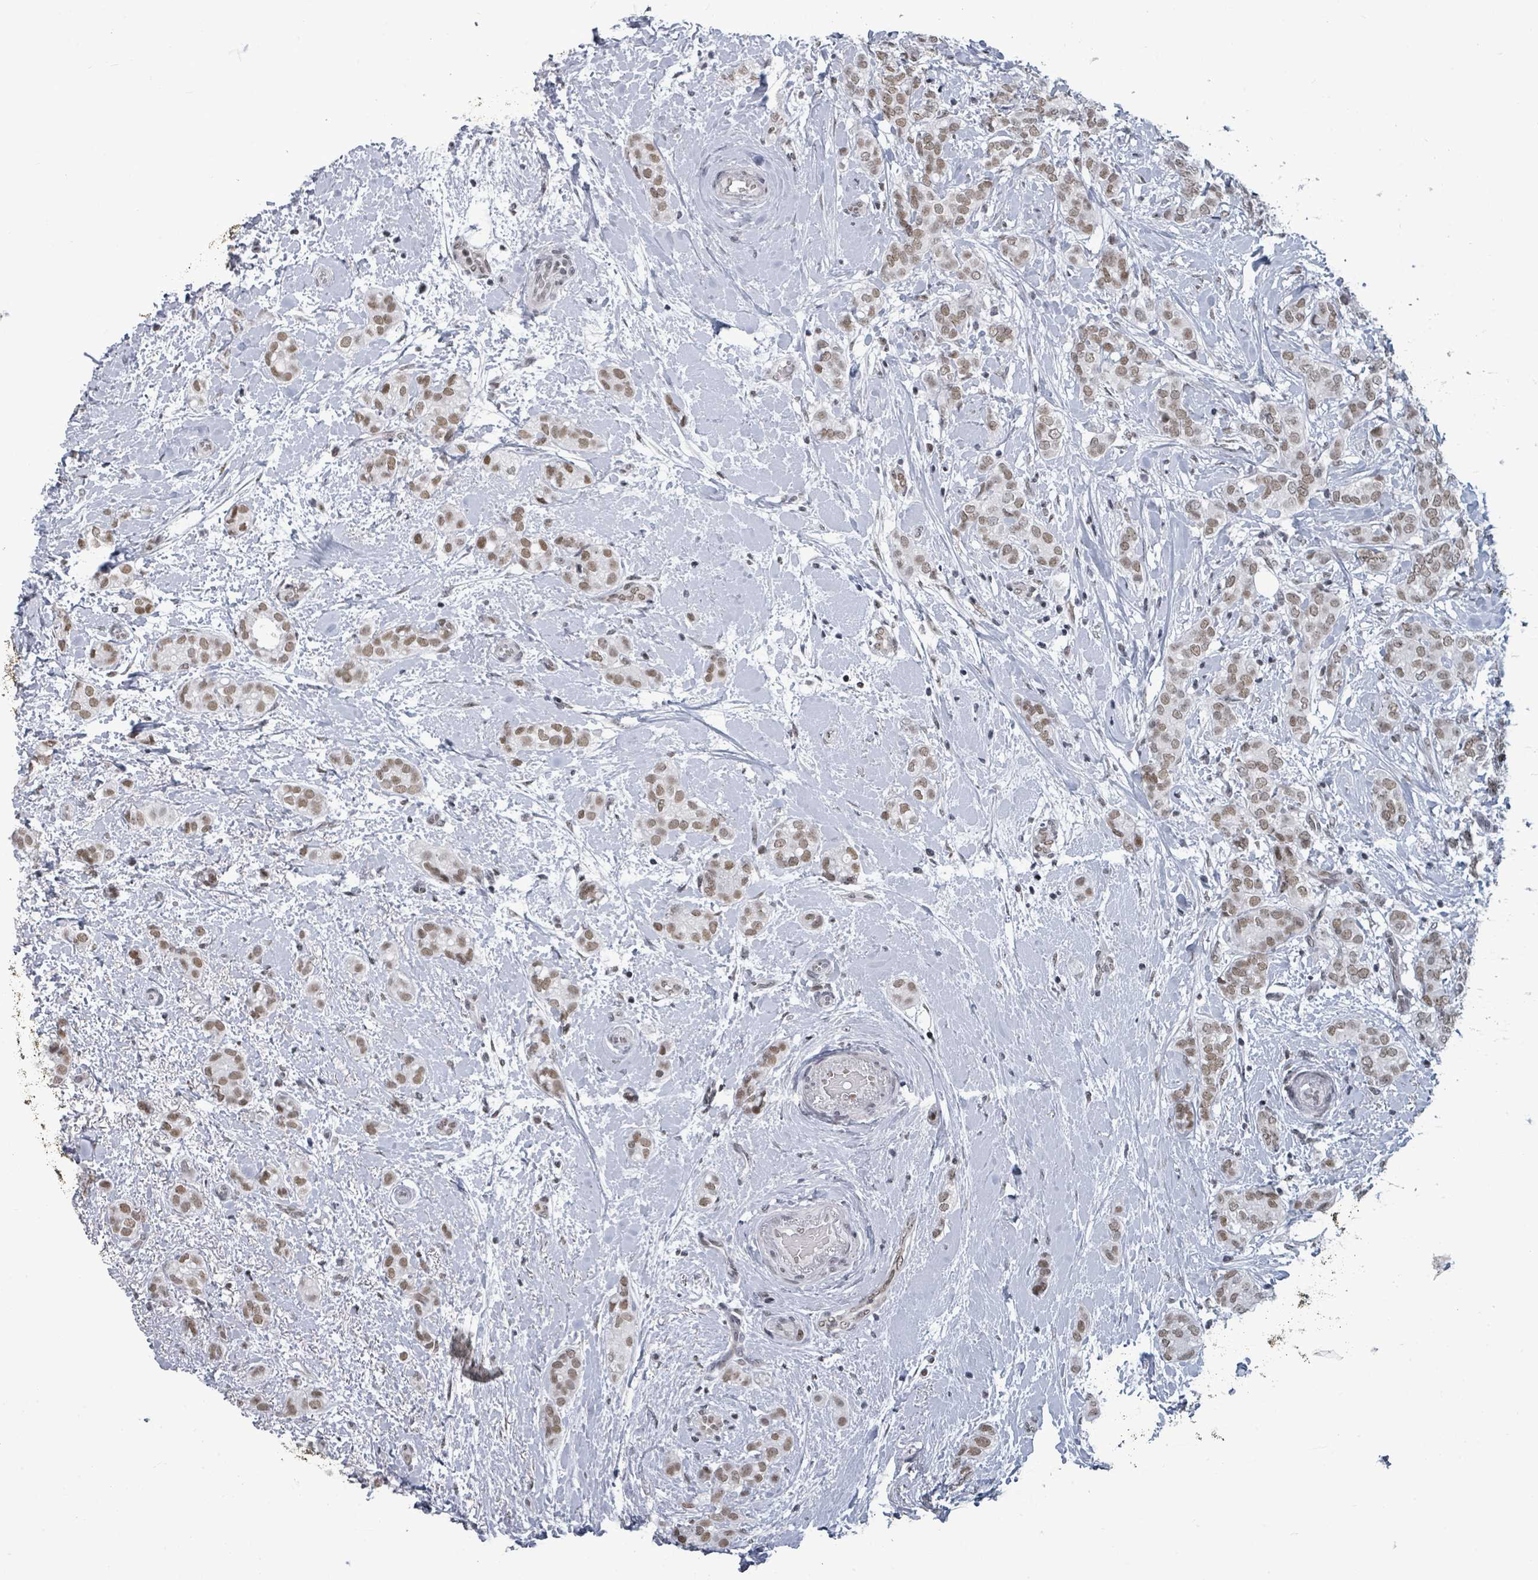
{"staining": {"intensity": "moderate", "quantity": ">75%", "location": "nuclear"}, "tissue": "breast cancer", "cell_type": "Tumor cells", "image_type": "cancer", "snomed": [{"axis": "morphology", "description": "Duct carcinoma"}, {"axis": "topography", "description": "Breast"}], "caption": "Approximately >75% of tumor cells in human breast cancer (infiltrating ductal carcinoma) demonstrate moderate nuclear protein positivity as visualized by brown immunohistochemical staining.", "gene": "ERCC5", "patient": {"sex": "female", "age": 73}}